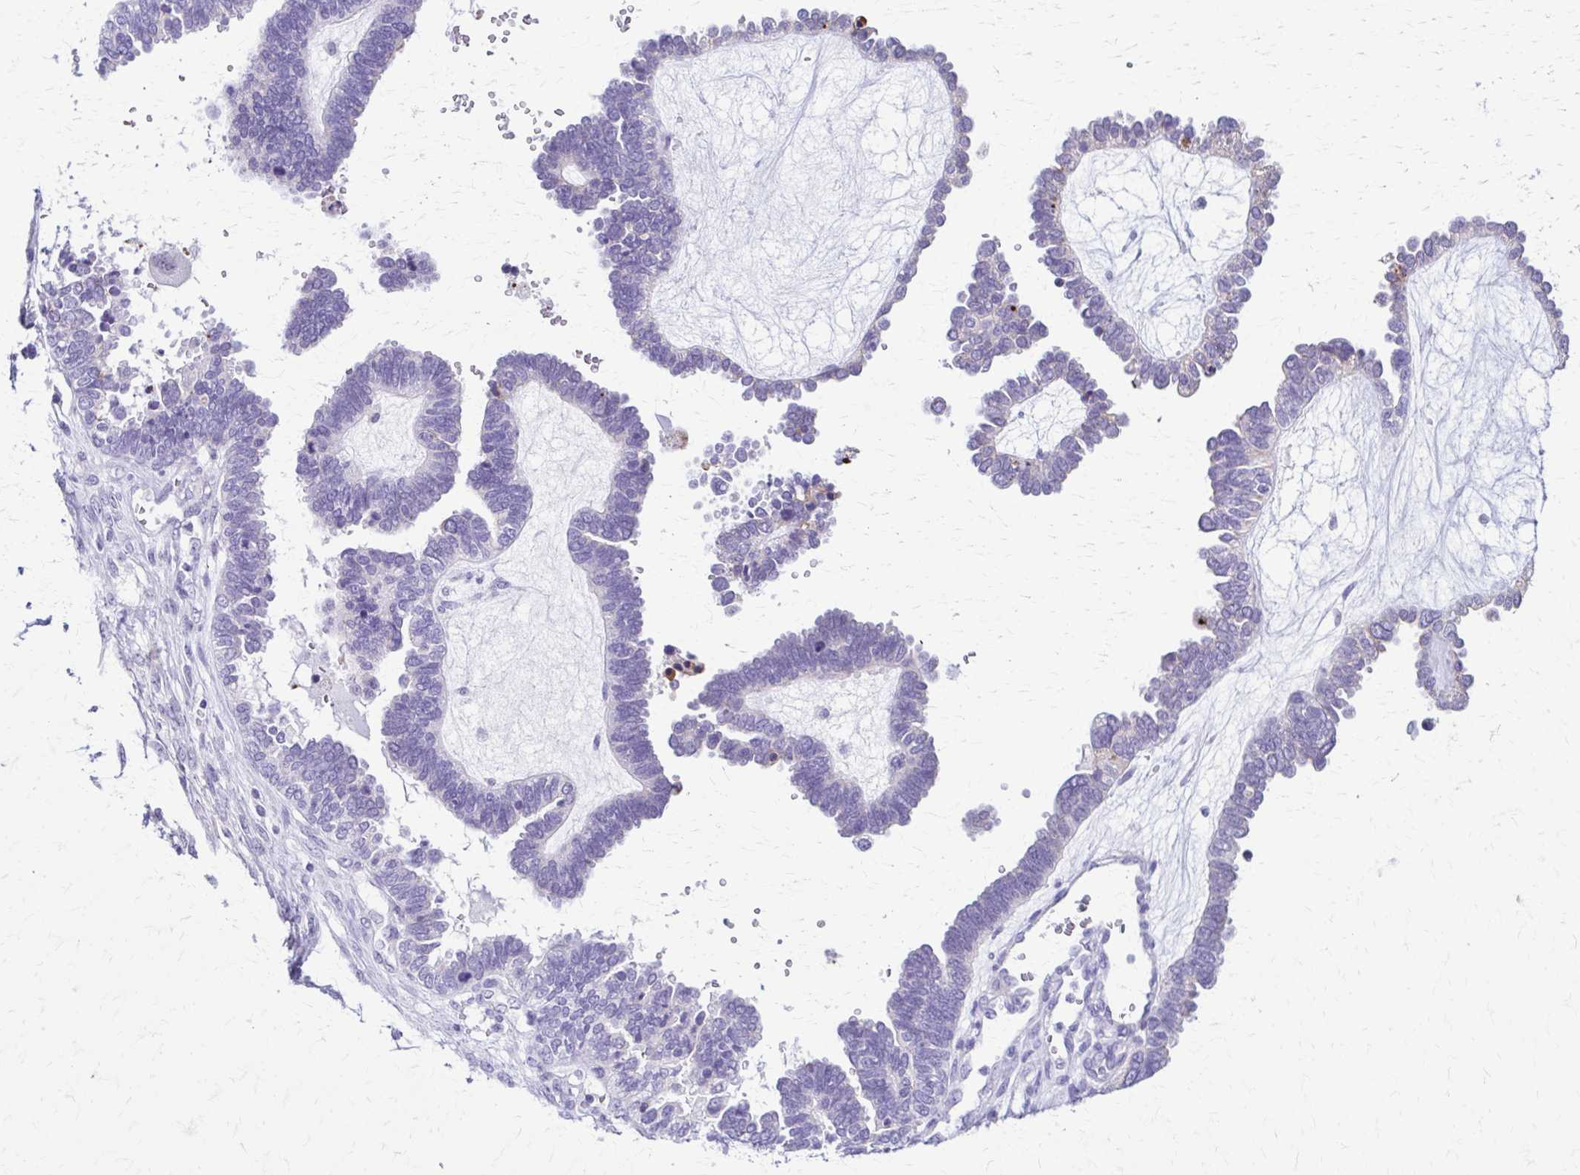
{"staining": {"intensity": "negative", "quantity": "none", "location": "none"}, "tissue": "ovarian cancer", "cell_type": "Tumor cells", "image_type": "cancer", "snomed": [{"axis": "morphology", "description": "Cystadenocarcinoma, serous, NOS"}, {"axis": "topography", "description": "Ovary"}], "caption": "Immunohistochemistry histopathology image of human ovarian cancer stained for a protein (brown), which exhibits no expression in tumor cells.", "gene": "DSP", "patient": {"sex": "female", "age": 51}}